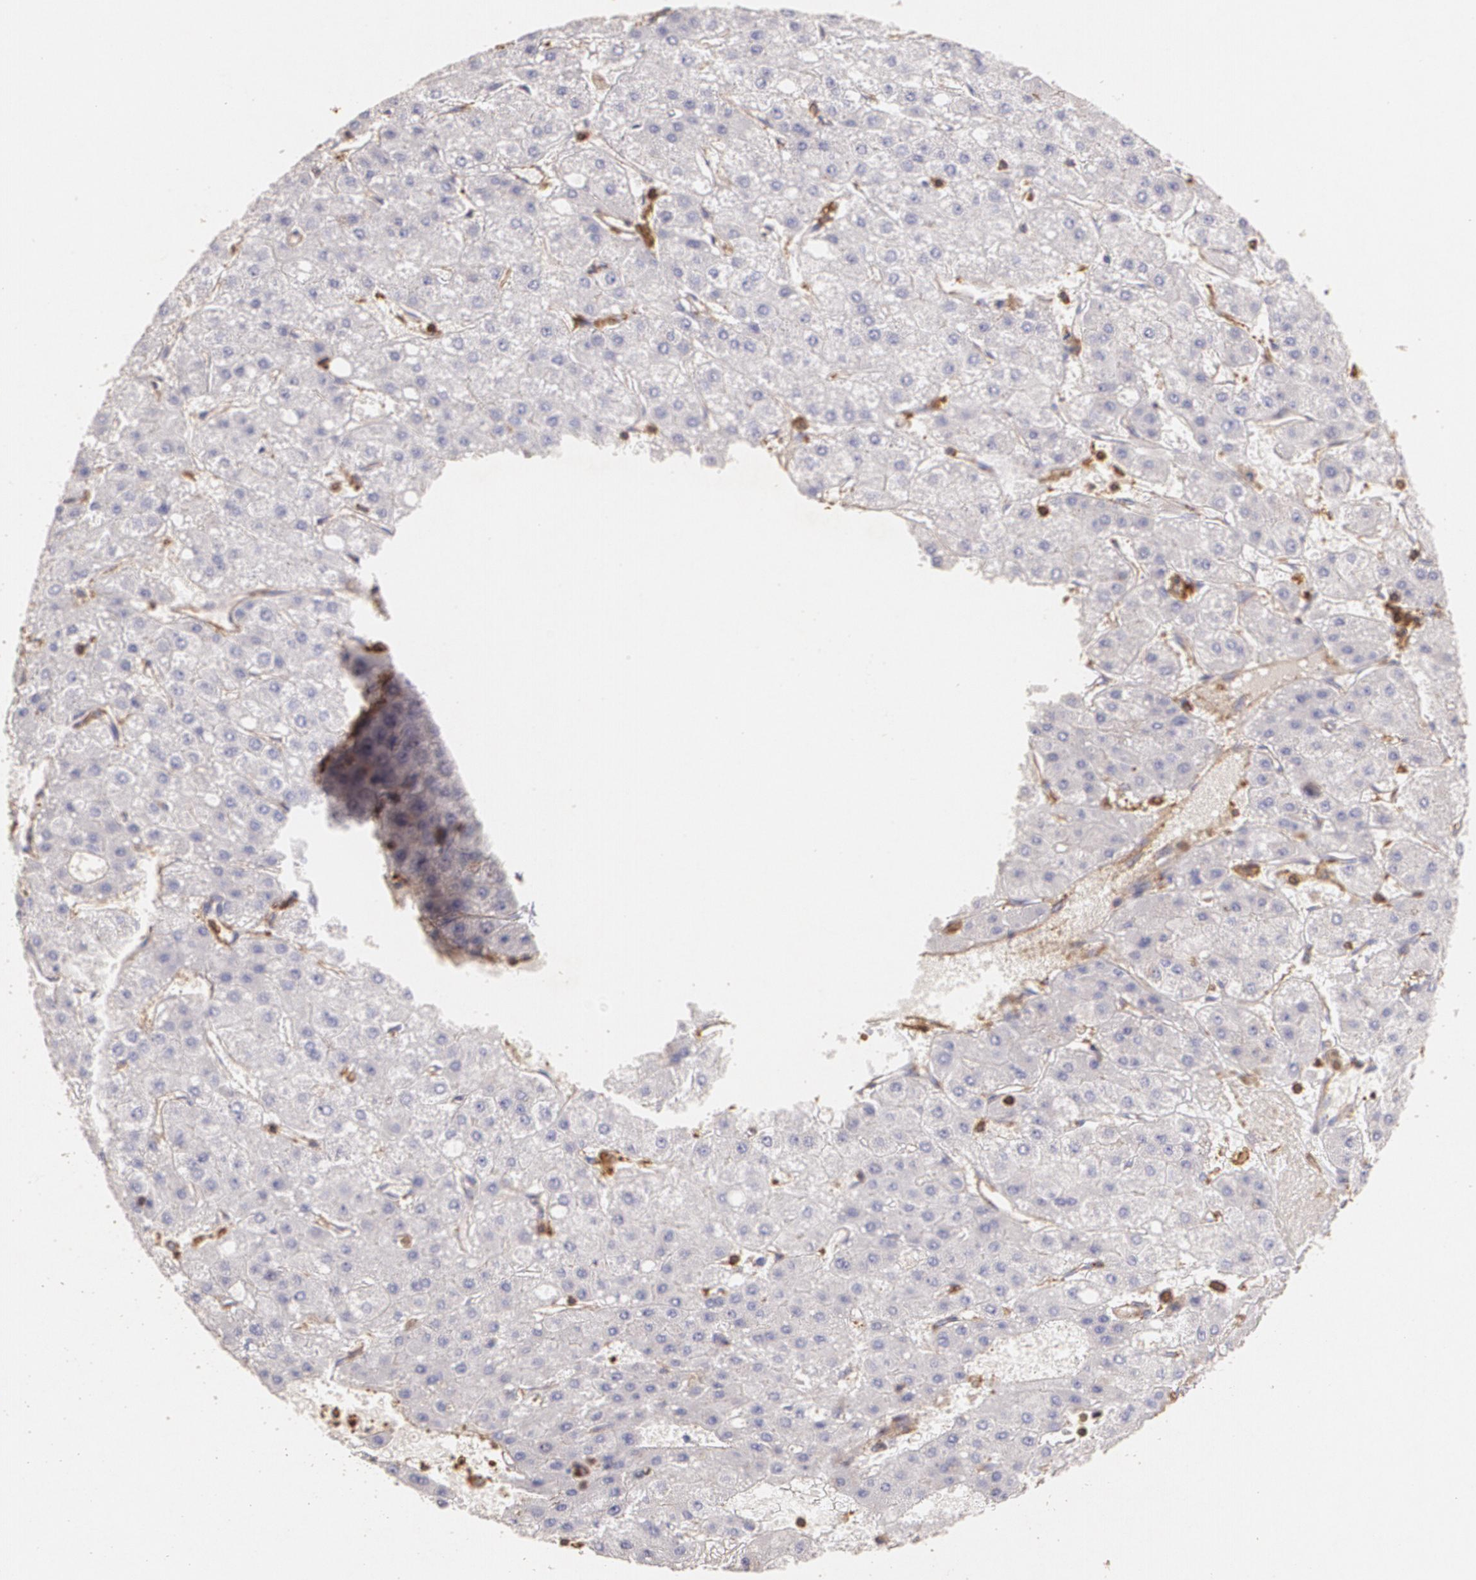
{"staining": {"intensity": "negative", "quantity": "none", "location": "none"}, "tissue": "liver cancer", "cell_type": "Tumor cells", "image_type": "cancer", "snomed": [{"axis": "morphology", "description": "Carcinoma, Hepatocellular, NOS"}, {"axis": "topography", "description": "Liver"}], "caption": "Immunohistochemistry (IHC) of human liver hepatocellular carcinoma exhibits no expression in tumor cells.", "gene": "TGFBR1", "patient": {"sex": "female", "age": 52}}